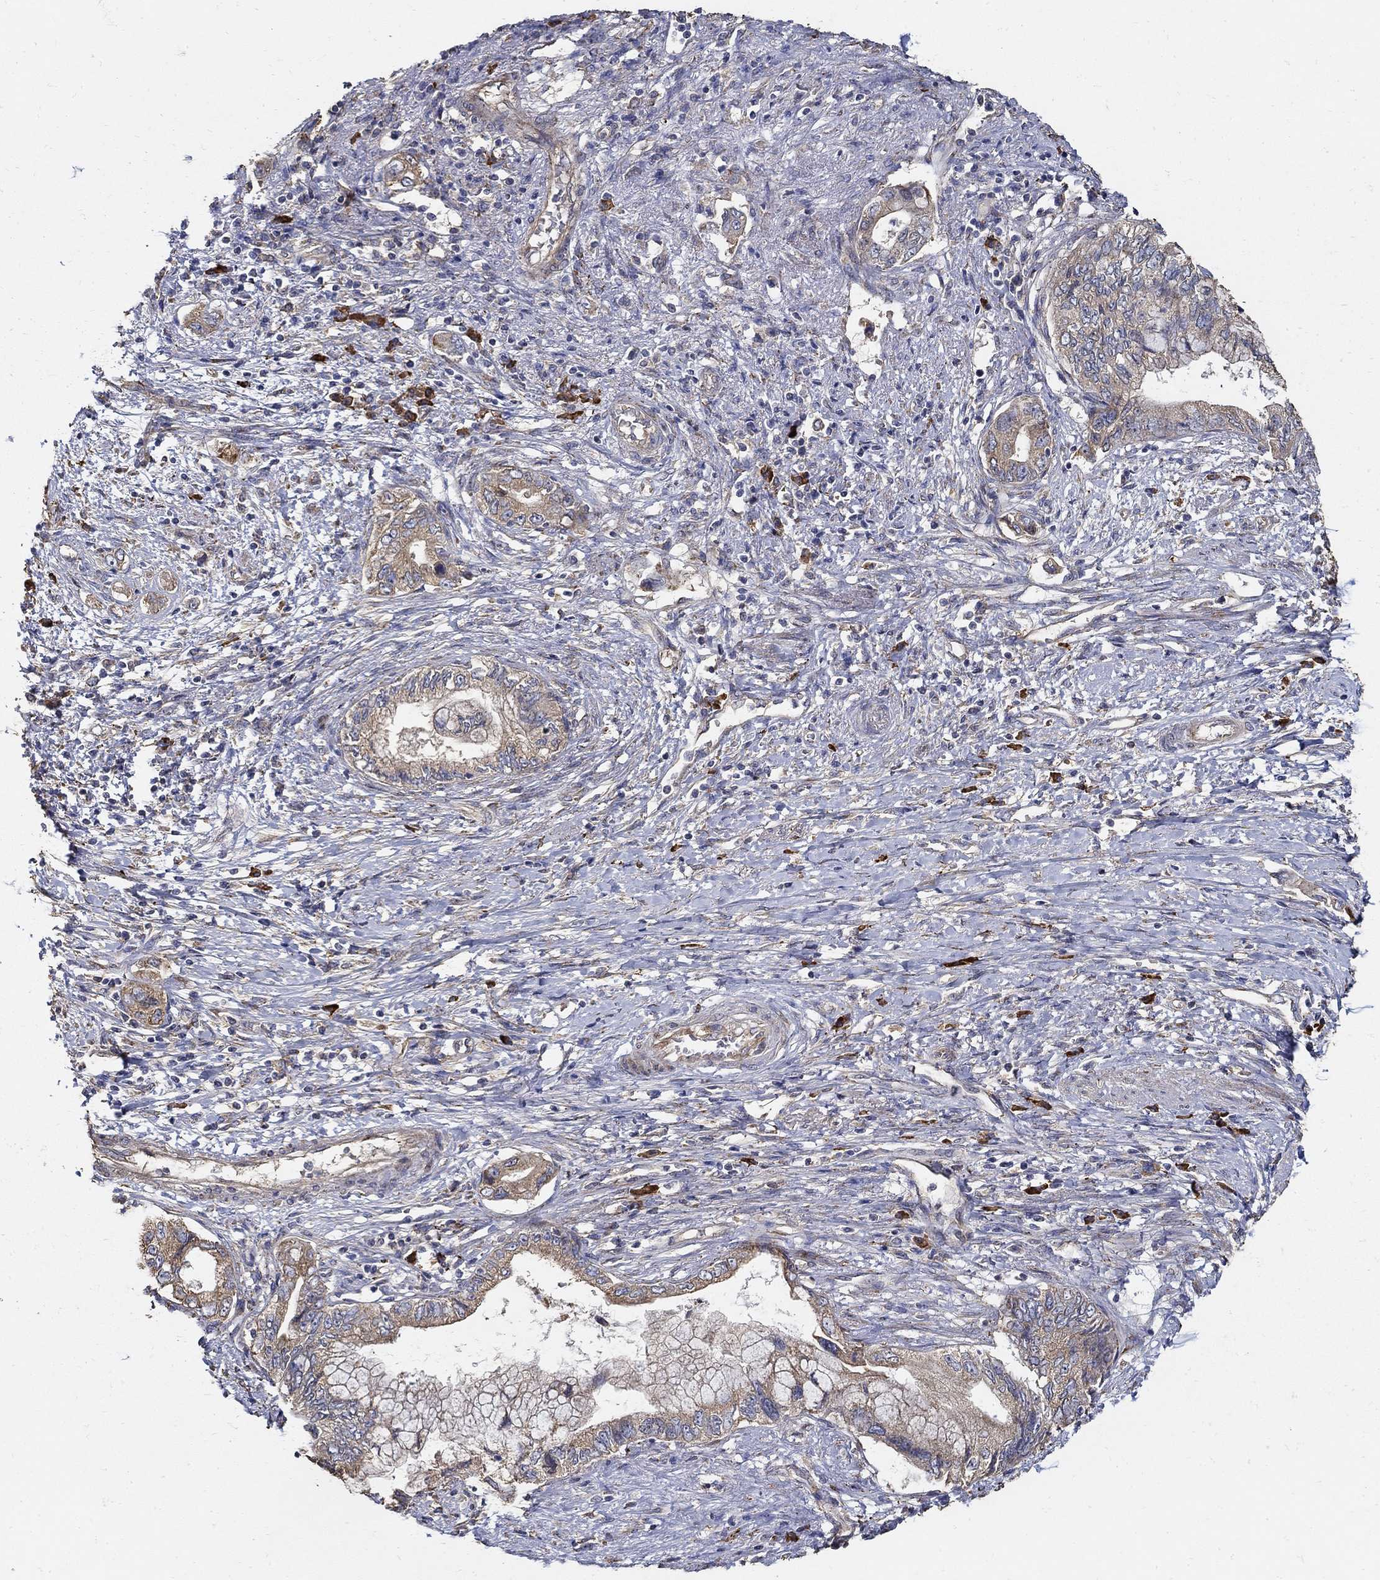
{"staining": {"intensity": "moderate", "quantity": "<25%", "location": "cytoplasmic/membranous"}, "tissue": "pancreatic cancer", "cell_type": "Tumor cells", "image_type": "cancer", "snomed": [{"axis": "morphology", "description": "Adenocarcinoma, NOS"}, {"axis": "topography", "description": "Pancreas"}], "caption": "DAB immunohistochemical staining of human adenocarcinoma (pancreatic) displays moderate cytoplasmic/membranous protein positivity in approximately <25% of tumor cells.", "gene": "EMILIN3", "patient": {"sex": "female", "age": 73}}